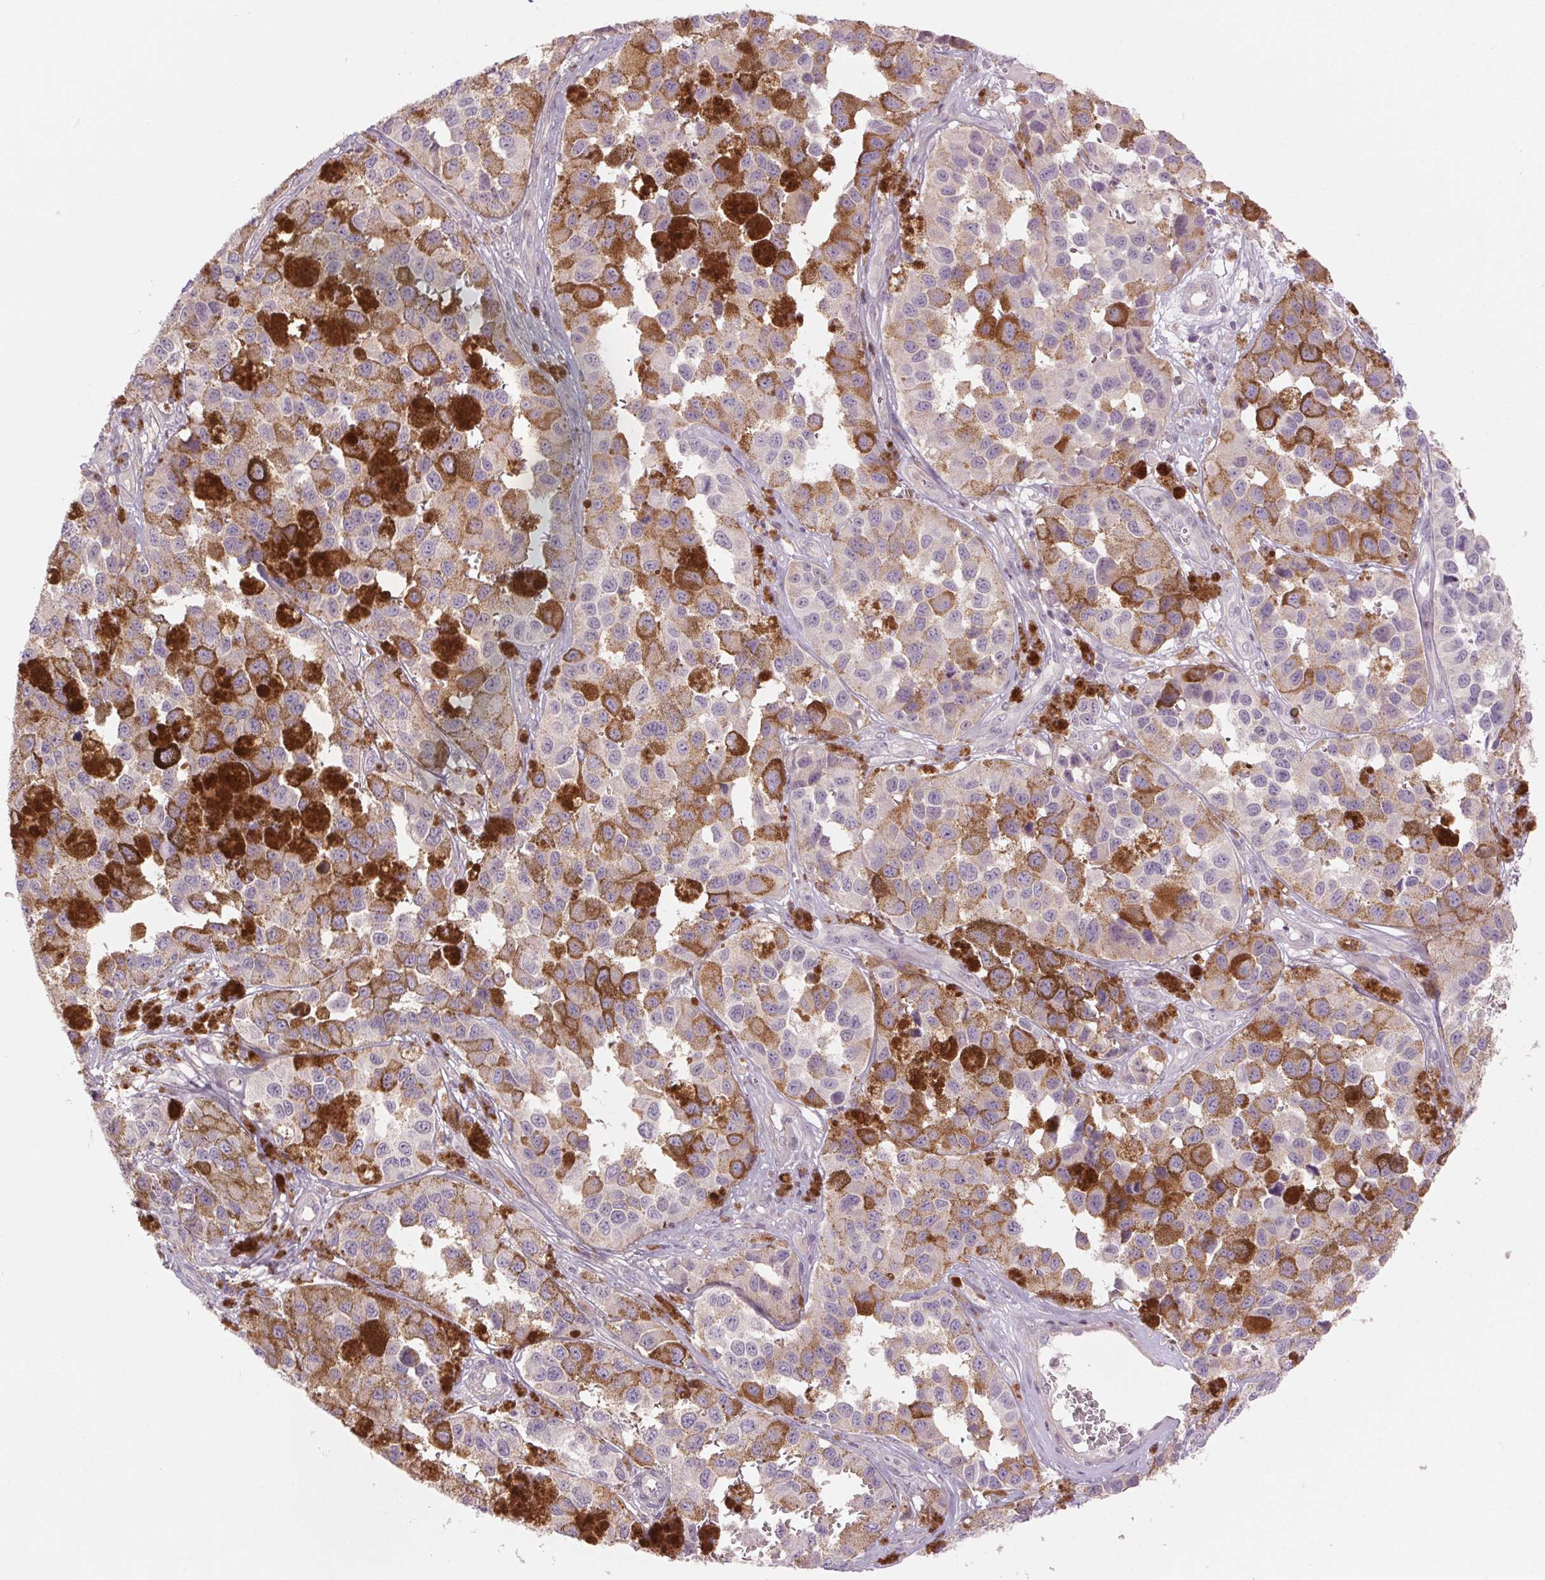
{"staining": {"intensity": "weak", "quantity": "<25%", "location": "cytoplasmic/membranous"}, "tissue": "melanoma", "cell_type": "Tumor cells", "image_type": "cancer", "snomed": [{"axis": "morphology", "description": "Malignant melanoma, NOS"}, {"axis": "topography", "description": "Skin"}], "caption": "IHC of human melanoma demonstrates no staining in tumor cells.", "gene": "HHLA2", "patient": {"sex": "female", "age": 58}}